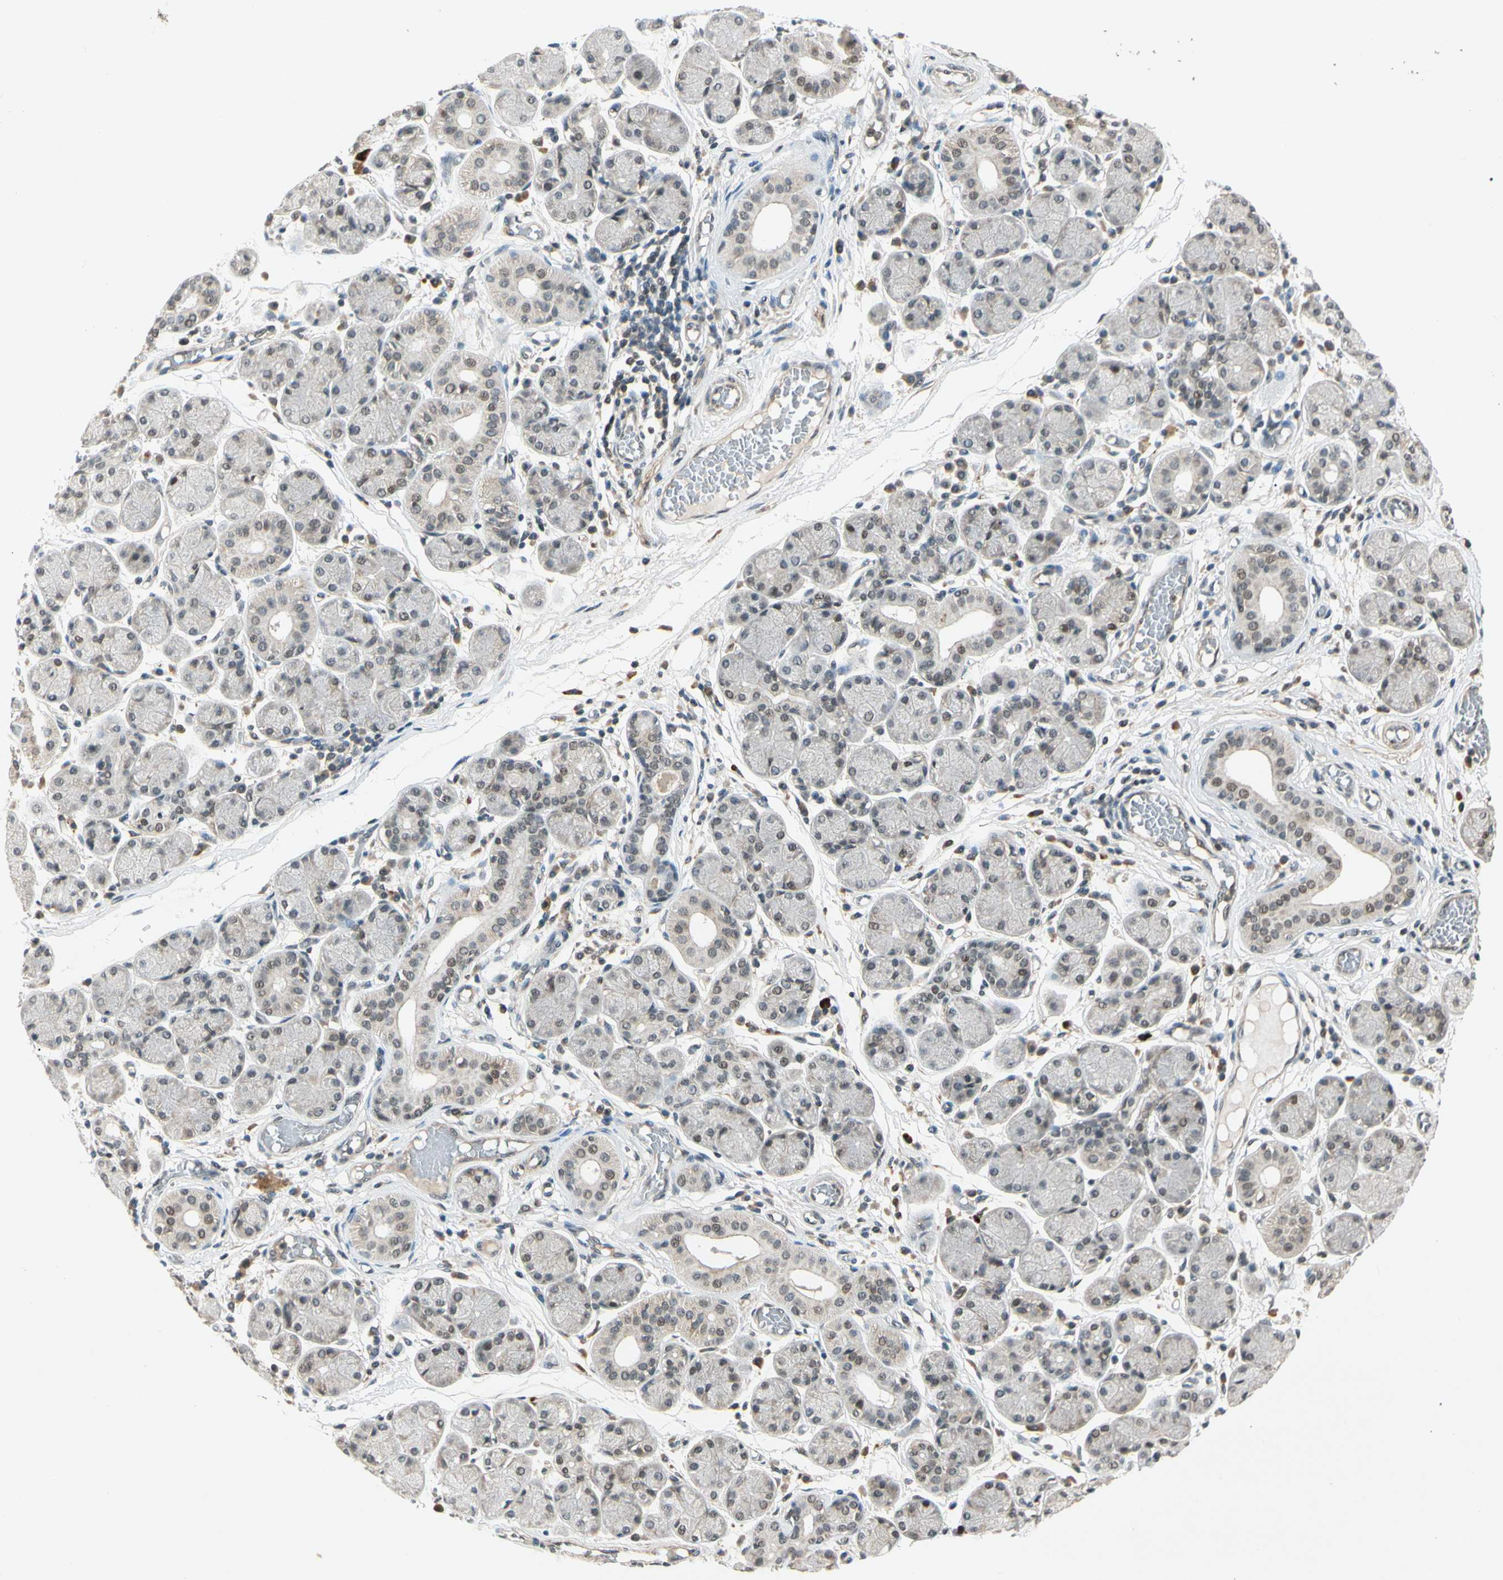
{"staining": {"intensity": "weak", "quantity": "<25%", "location": "cytoplasmic/membranous,nuclear"}, "tissue": "salivary gland", "cell_type": "Glandular cells", "image_type": "normal", "snomed": [{"axis": "morphology", "description": "Normal tissue, NOS"}, {"axis": "topography", "description": "Salivary gland"}], "caption": "High magnification brightfield microscopy of benign salivary gland stained with DAB (3,3'-diaminobenzidine) (brown) and counterstained with hematoxylin (blue): glandular cells show no significant staining. The staining is performed using DAB (3,3'-diaminobenzidine) brown chromogen with nuclei counter-stained in using hematoxylin.", "gene": "ZSCAN12", "patient": {"sex": "female", "age": 24}}